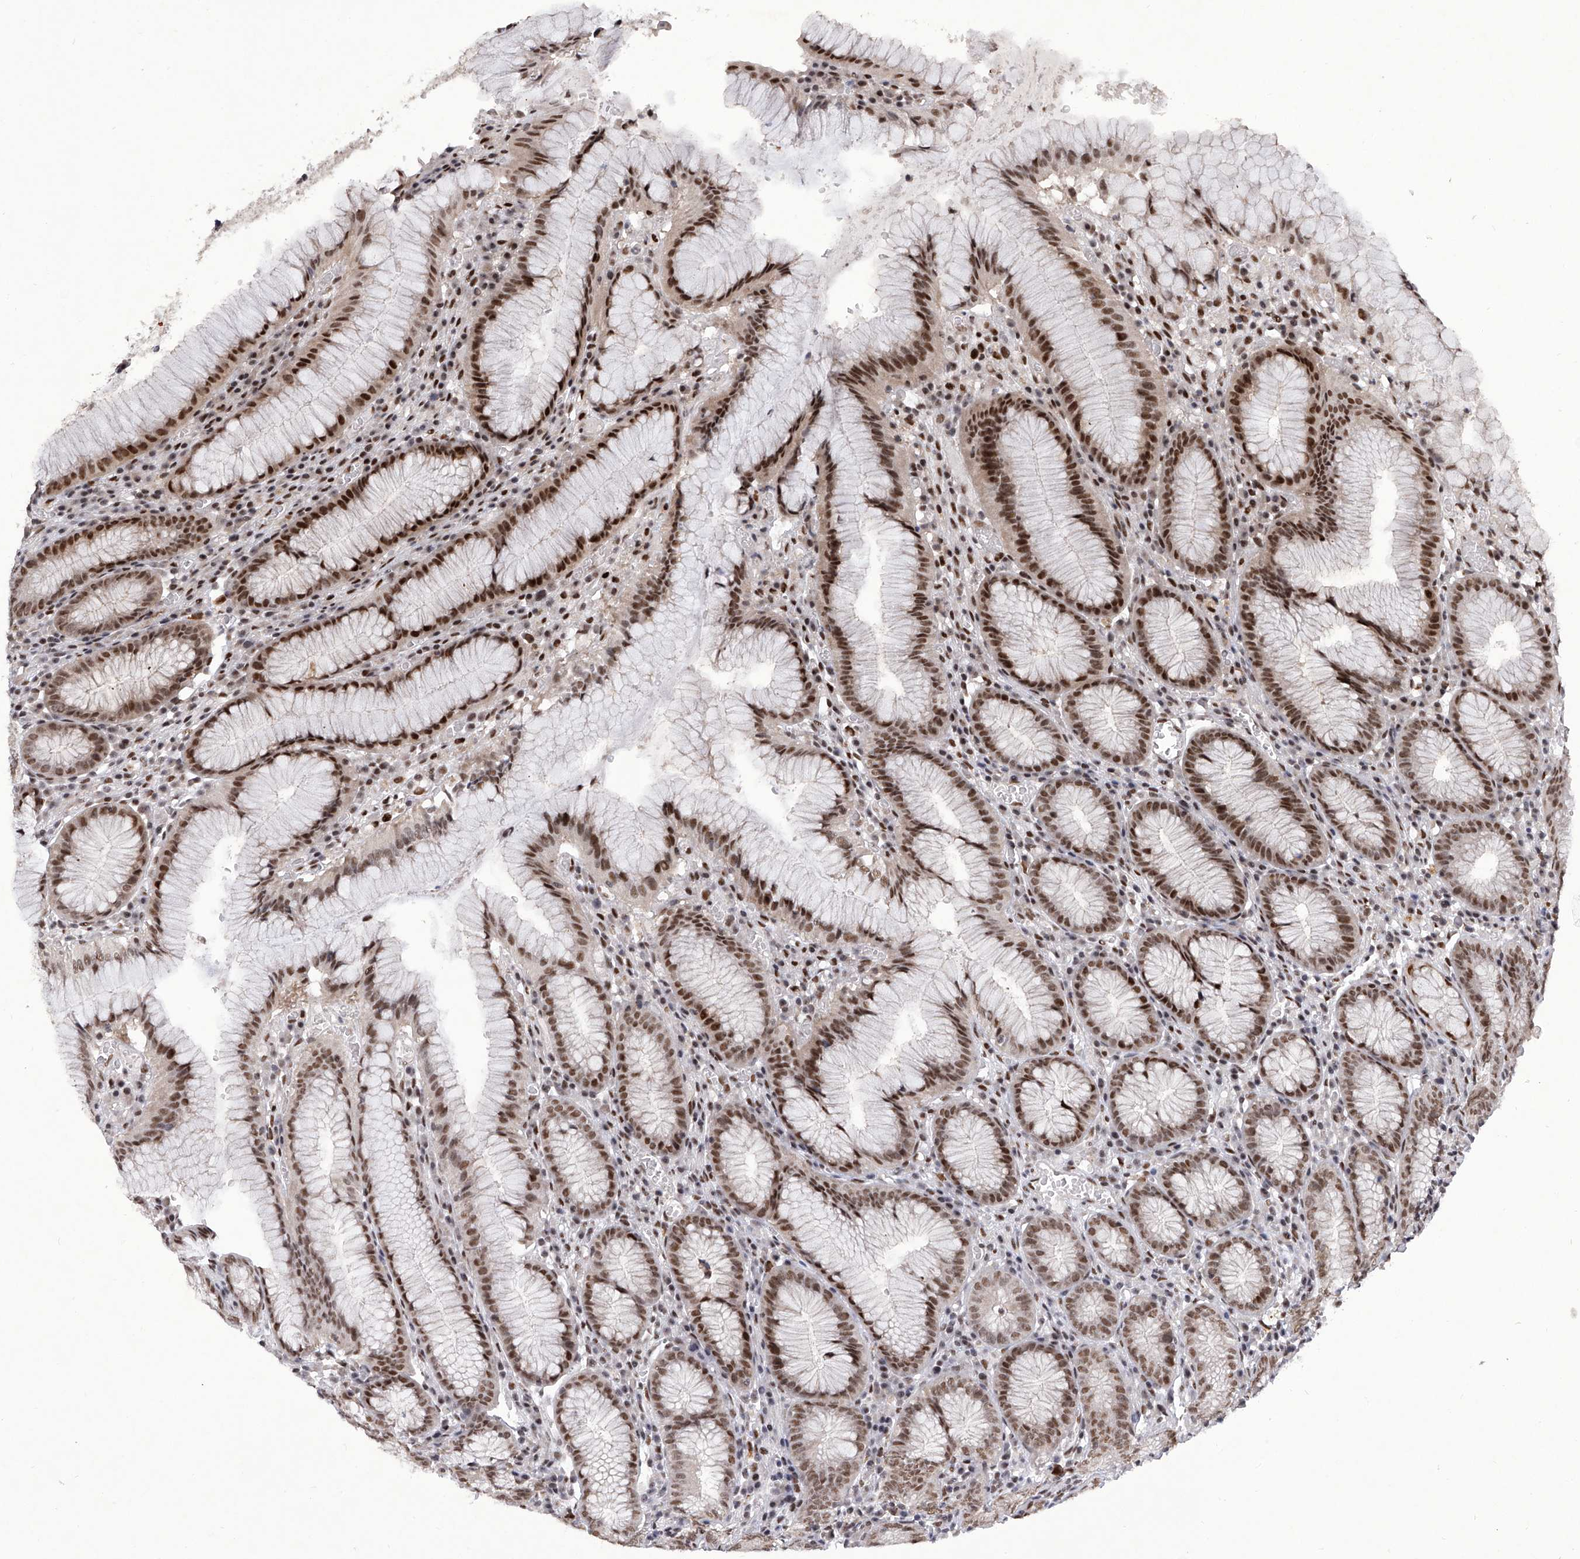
{"staining": {"intensity": "strong", "quantity": "25%-75%", "location": "nuclear"}, "tissue": "stomach", "cell_type": "Glandular cells", "image_type": "normal", "snomed": [{"axis": "morphology", "description": "Normal tissue, NOS"}, {"axis": "topography", "description": "Stomach"}], "caption": "This image displays immunohistochemistry staining of unremarkable human stomach, with high strong nuclear expression in approximately 25%-75% of glandular cells.", "gene": "RAD54L", "patient": {"sex": "male", "age": 55}}